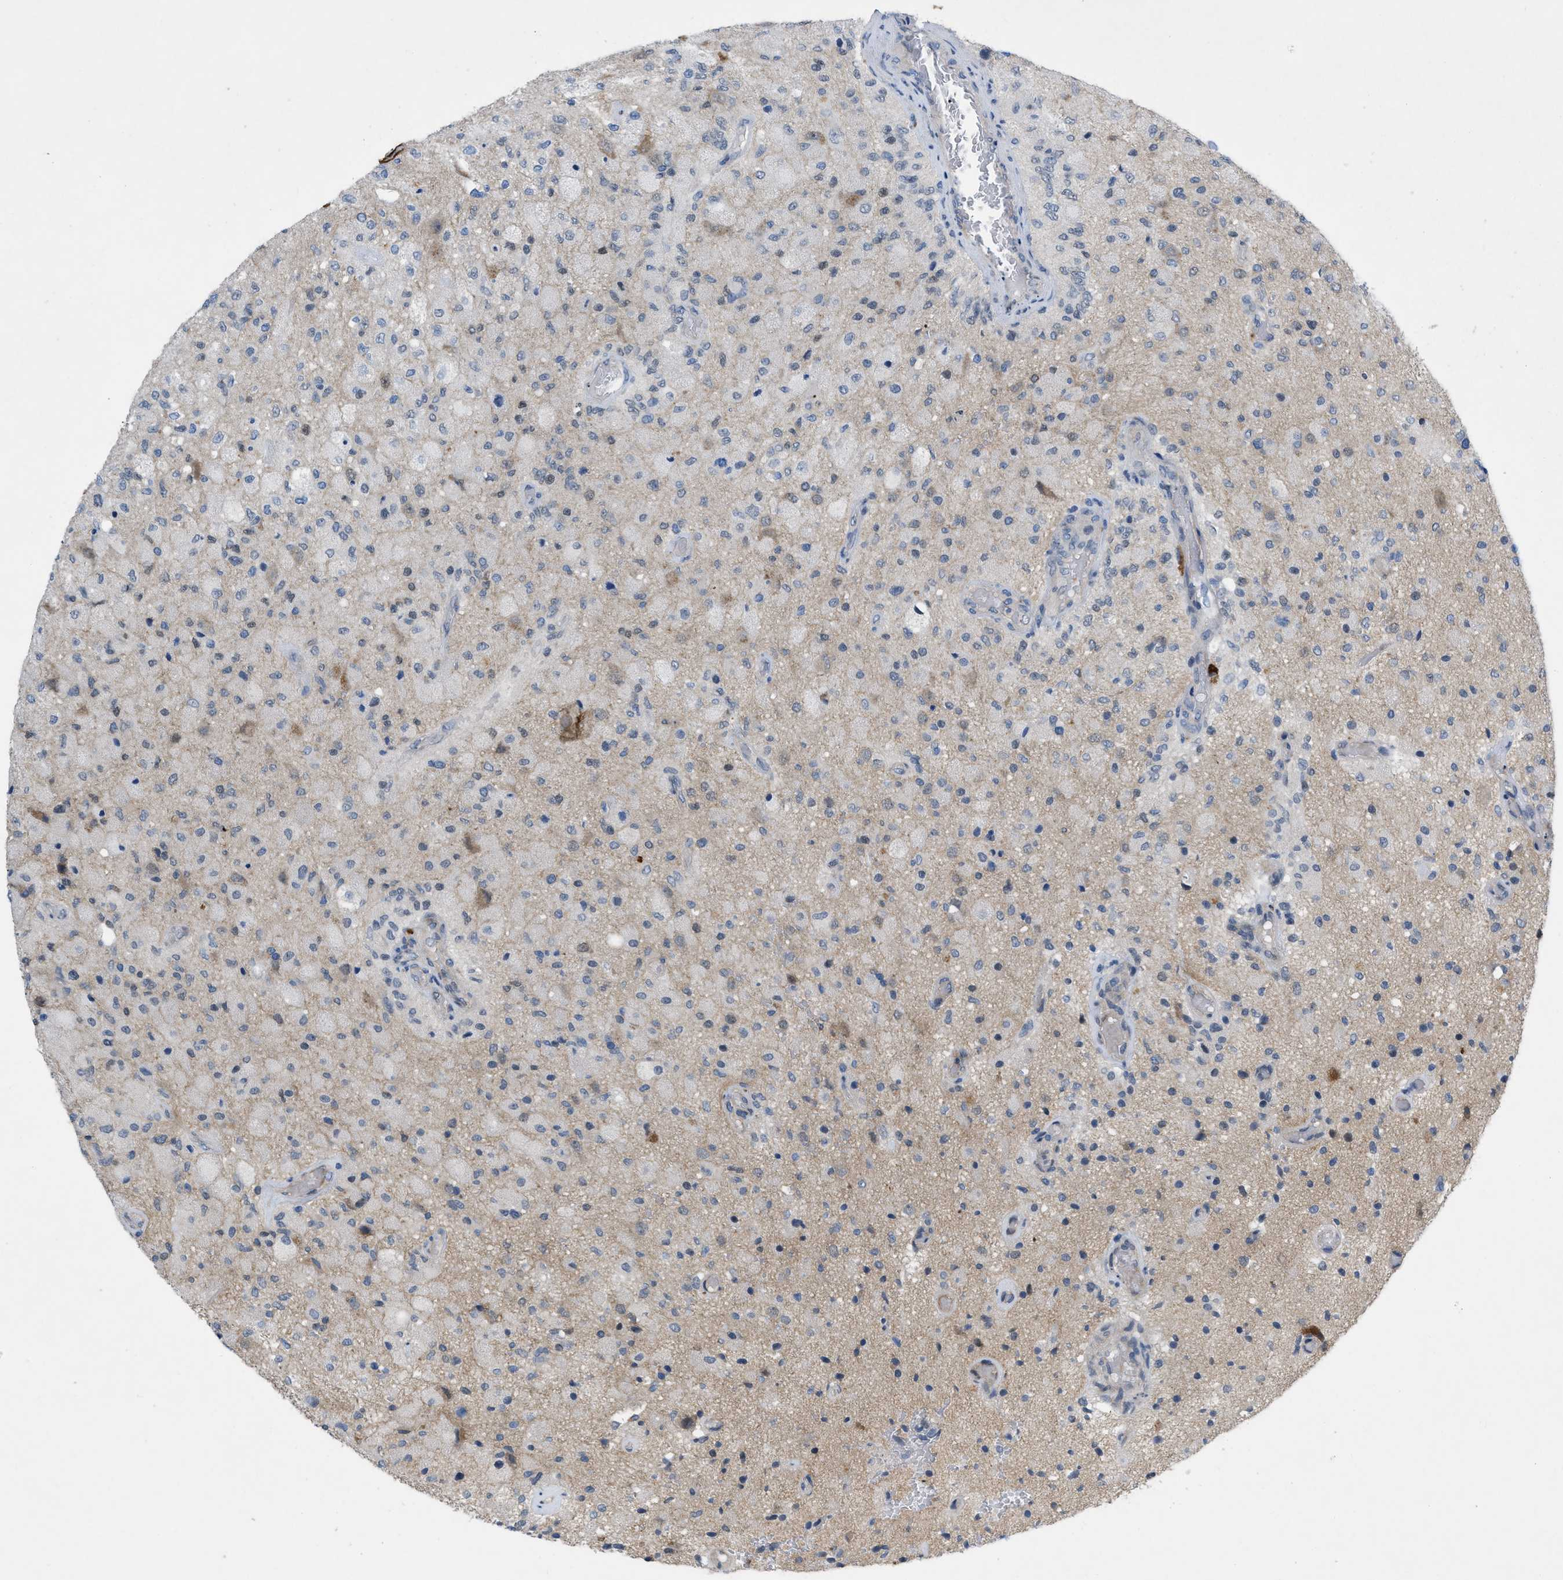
{"staining": {"intensity": "negative", "quantity": "none", "location": "none"}, "tissue": "glioma", "cell_type": "Tumor cells", "image_type": "cancer", "snomed": [{"axis": "morphology", "description": "Normal tissue, NOS"}, {"axis": "morphology", "description": "Glioma, malignant, High grade"}, {"axis": "topography", "description": "Cerebral cortex"}], "caption": "The micrograph exhibits no staining of tumor cells in malignant glioma (high-grade).", "gene": "NDEL1", "patient": {"sex": "male", "age": 77}}